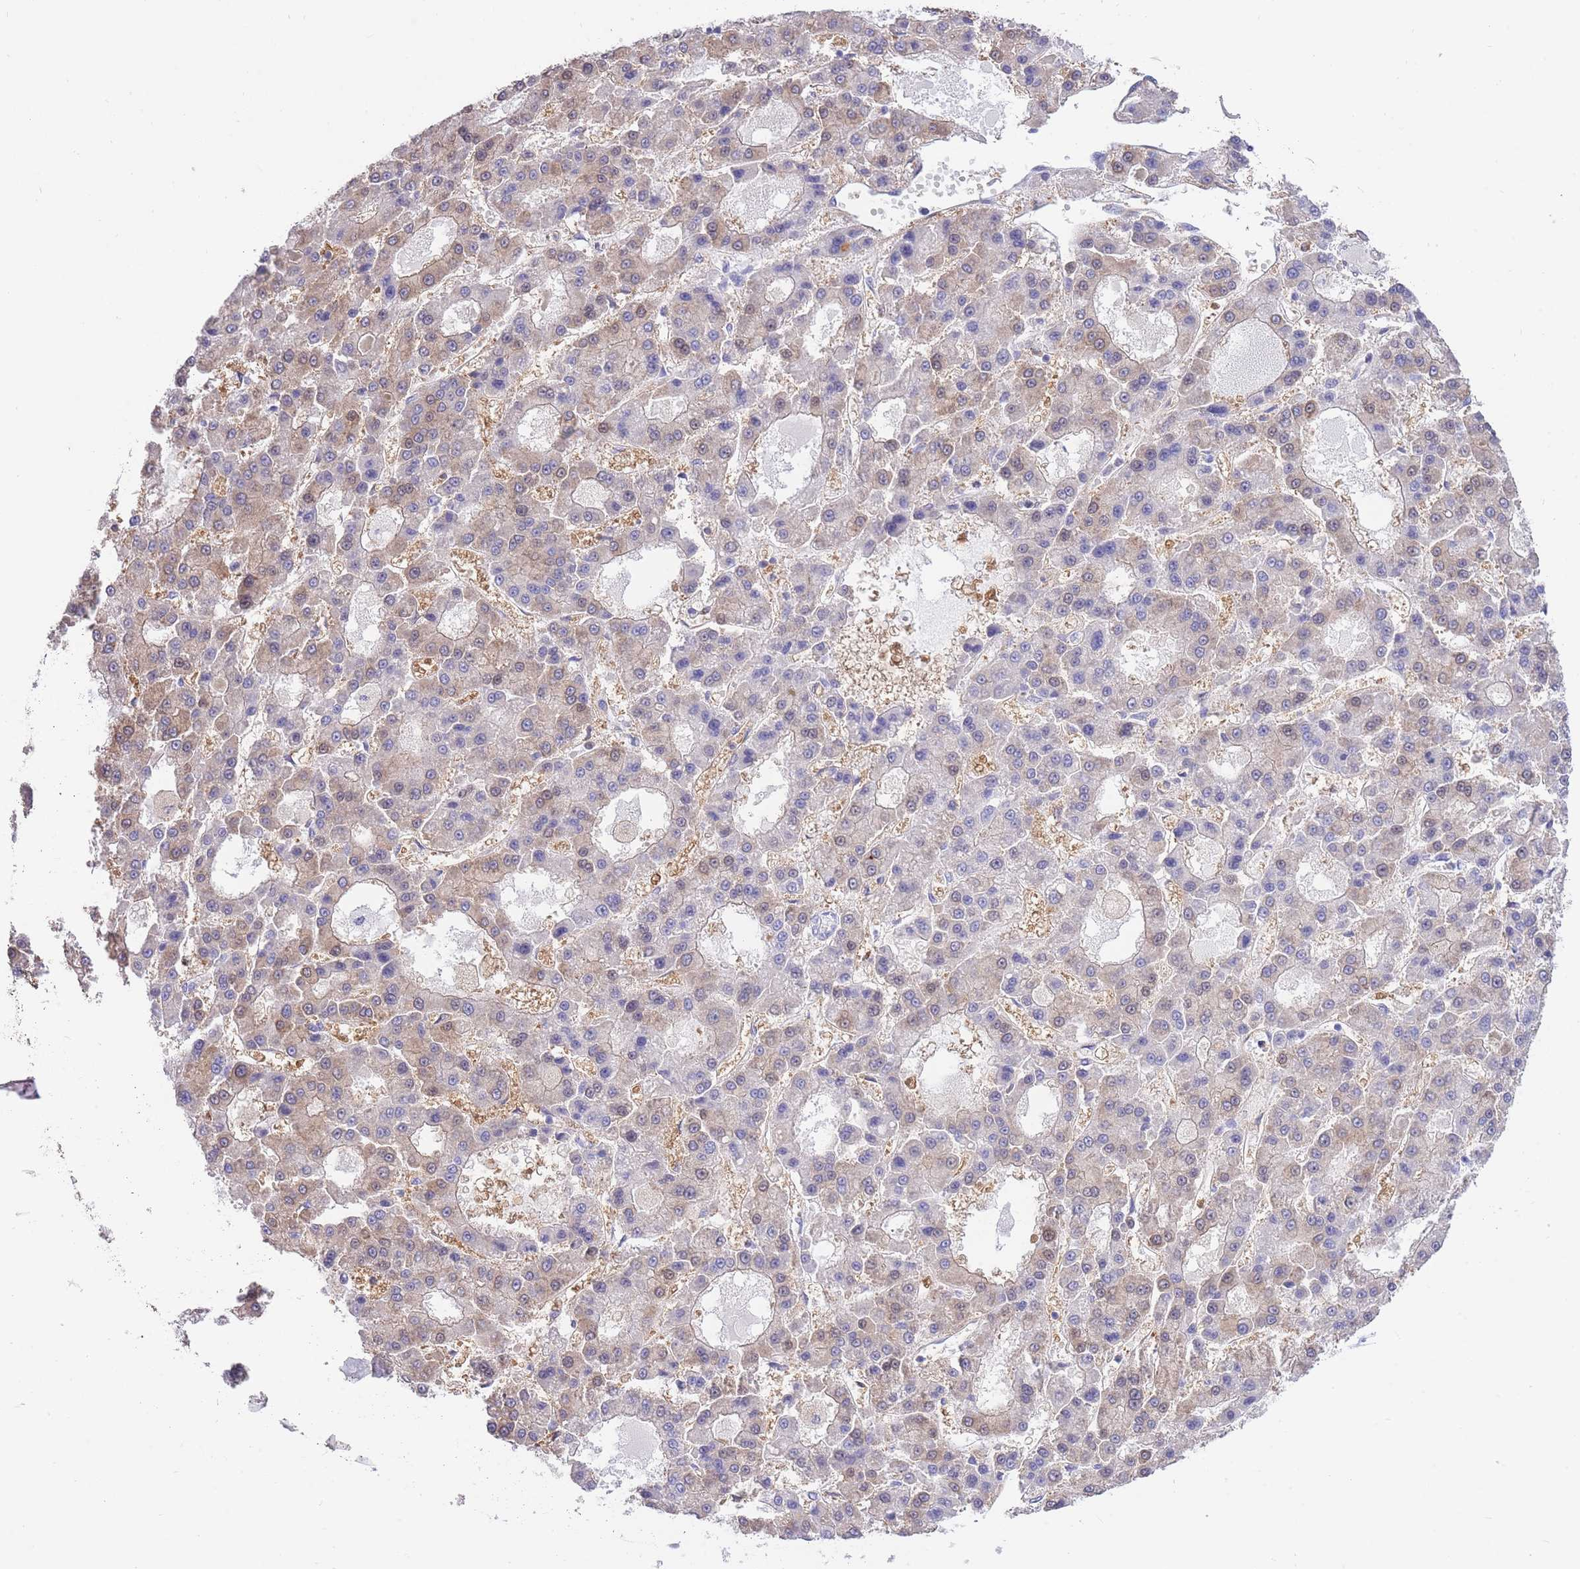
{"staining": {"intensity": "weak", "quantity": "25%-75%", "location": "cytoplasmic/membranous"}, "tissue": "liver cancer", "cell_type": "Tumor cells", "image_type": "cancer", "snomed": [{"axis": "morphology", "description": "Carcinoma, Hepatocellular, NOS"}, {"axis": "topography", "description": "Liver"}], "caption": "Liver hepatocellular carcinoma tissue shows weak cytoplasmic/membranous expression in about 25%-75% of tumor cells, visualized by immunohistochemistry.", "gene": "NAMPT", "patient": {"sex": "male", "age": 70}}